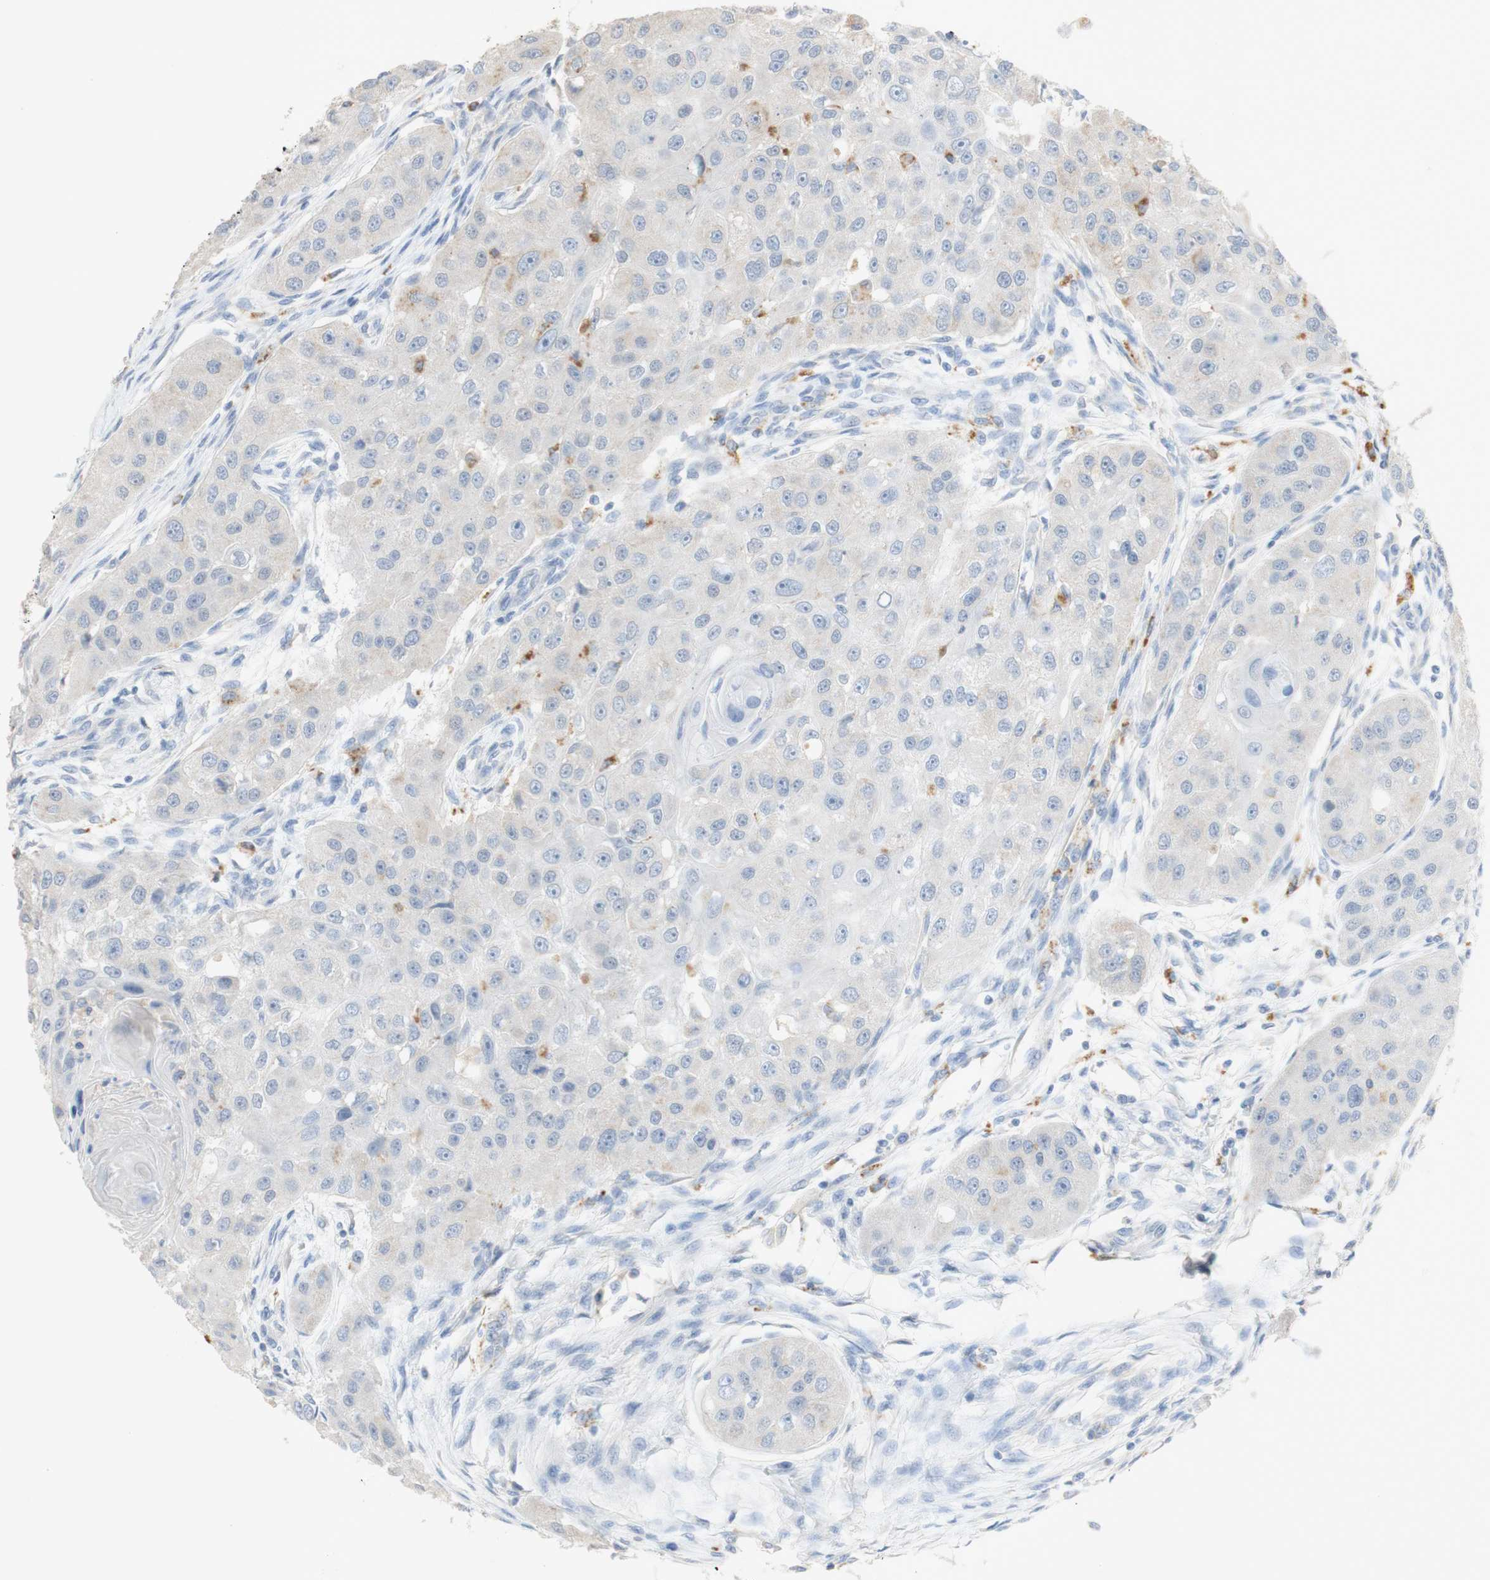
{"staining": {"intensity": "negative", "quantity": "none", "location": "none"}, "tissue": "head and neck cancer", "cell_type": "Tumor cells", "image_type": "cancer", "snomed": [{"axis": "morphology", "description": "Normal tissue, NOS"}, {"axis": "morphology", "description": "Squamous cell carcinoma, NOS"}, {"axis": "topography", "description": "Skeletal muscle"}, {"axis": "topography", "description": "Head-Neck"}], "caption": "This micrograph is of squamous cell carcinoma (head and neck) stained with immunohistochemistry to label a protein in brown with the nuclei are counter-stained blue. There is no staining in tumor cells.", "gene": "EPO", "patient": {"sex": "male", "age": 51}}